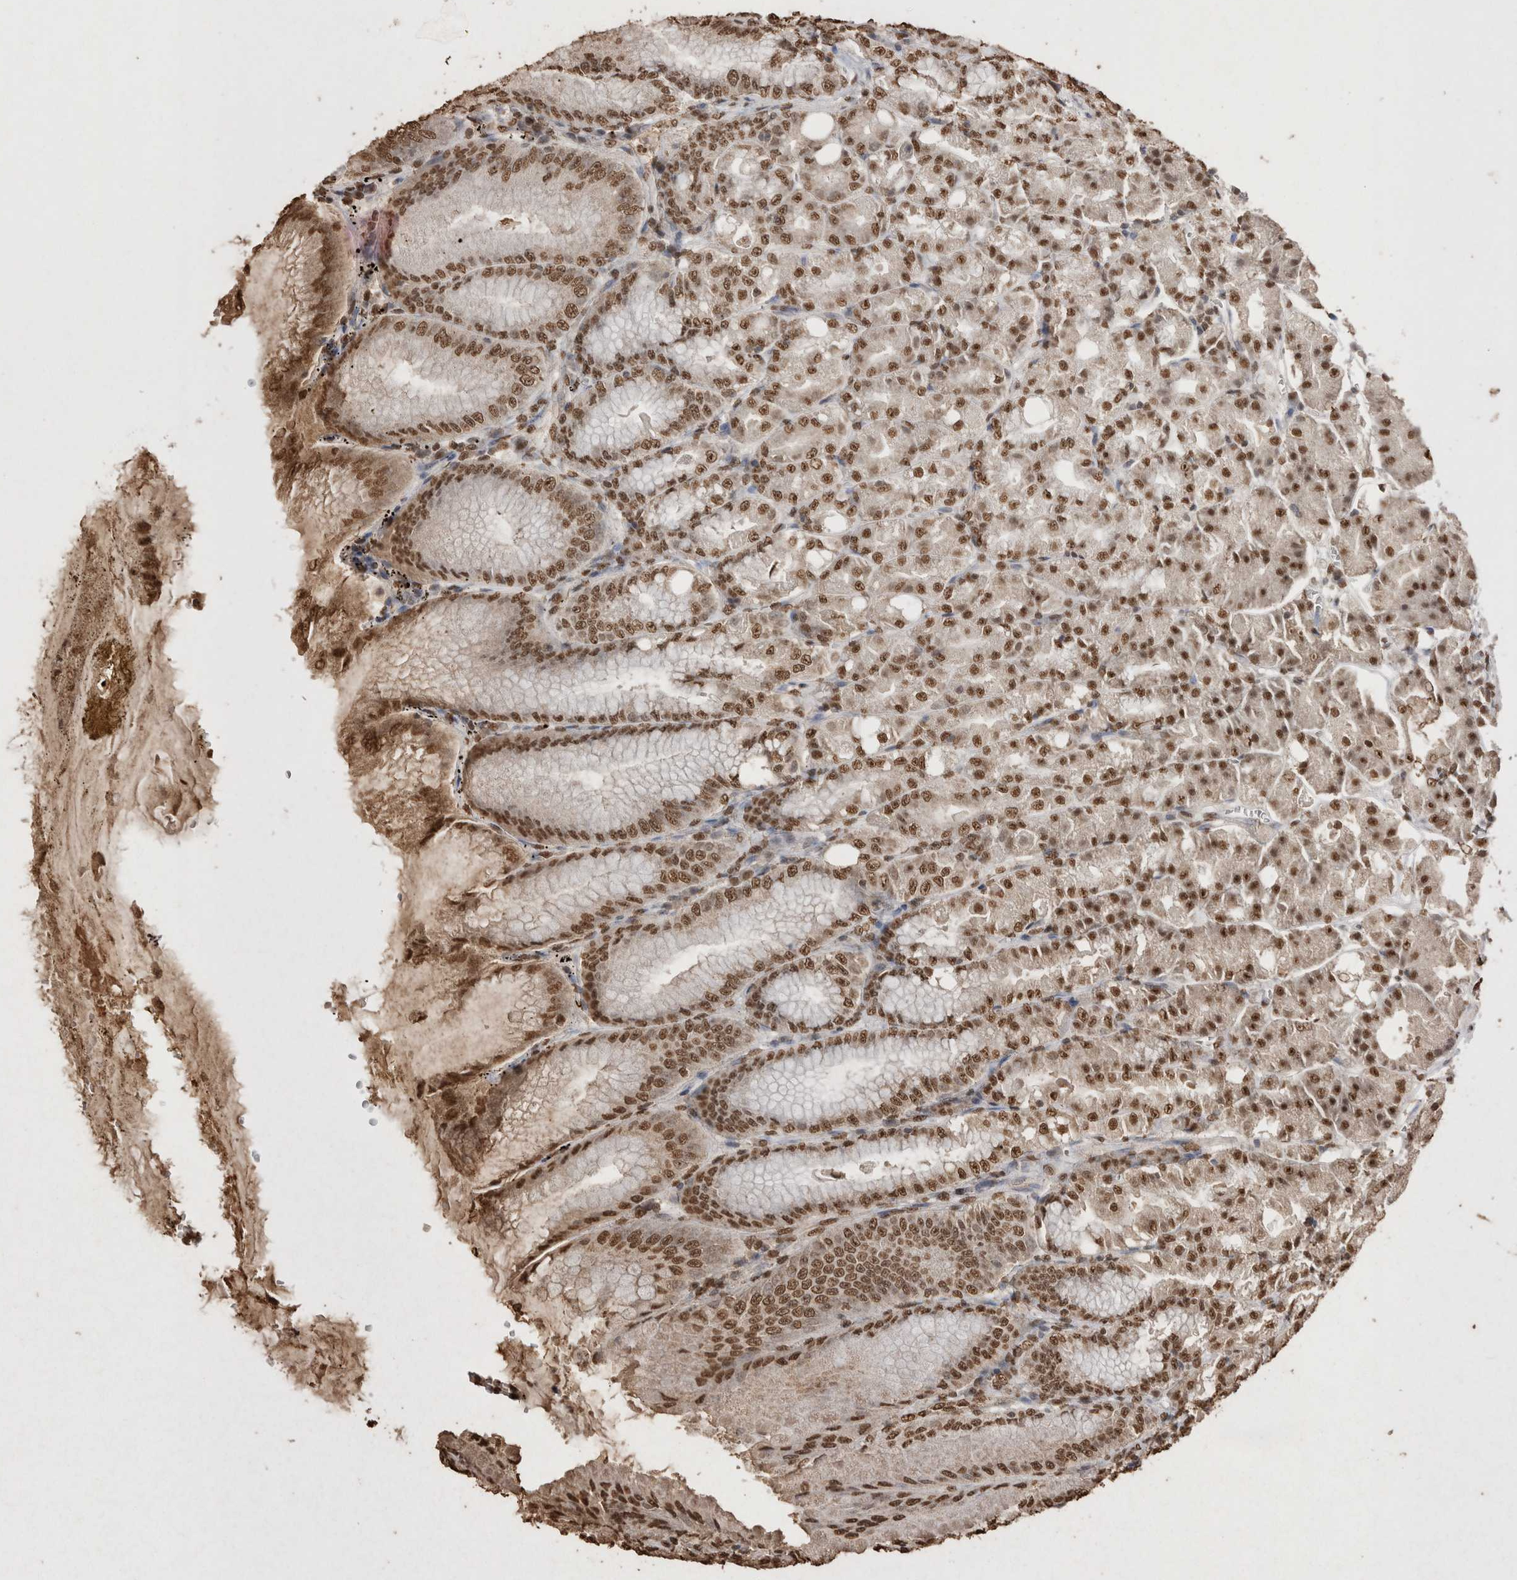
{"staining": {"intensity": "moderate", "quantity": ">75%", "location": "nuclear"}, "tissue": "stomach", "cell_type": "Glandular cells", "image_type": "normal", "snomed": [{"axis": "morphology", "description": "Normal tissue, NOS"}, {"axis": "topography", "description": "Stomach, lower"}], "caption": "Immunohistochemistry of normal stomach shows medium levels of moderate nuclear positivity in approximately >75% of glandular cells. The staining was performed using DAB, with brown indicating positive protein expression. Nuclei are stained blue with hematoxylin.", "gene": "POU5F1", "patient": {"sex": "male", "age": 71}}